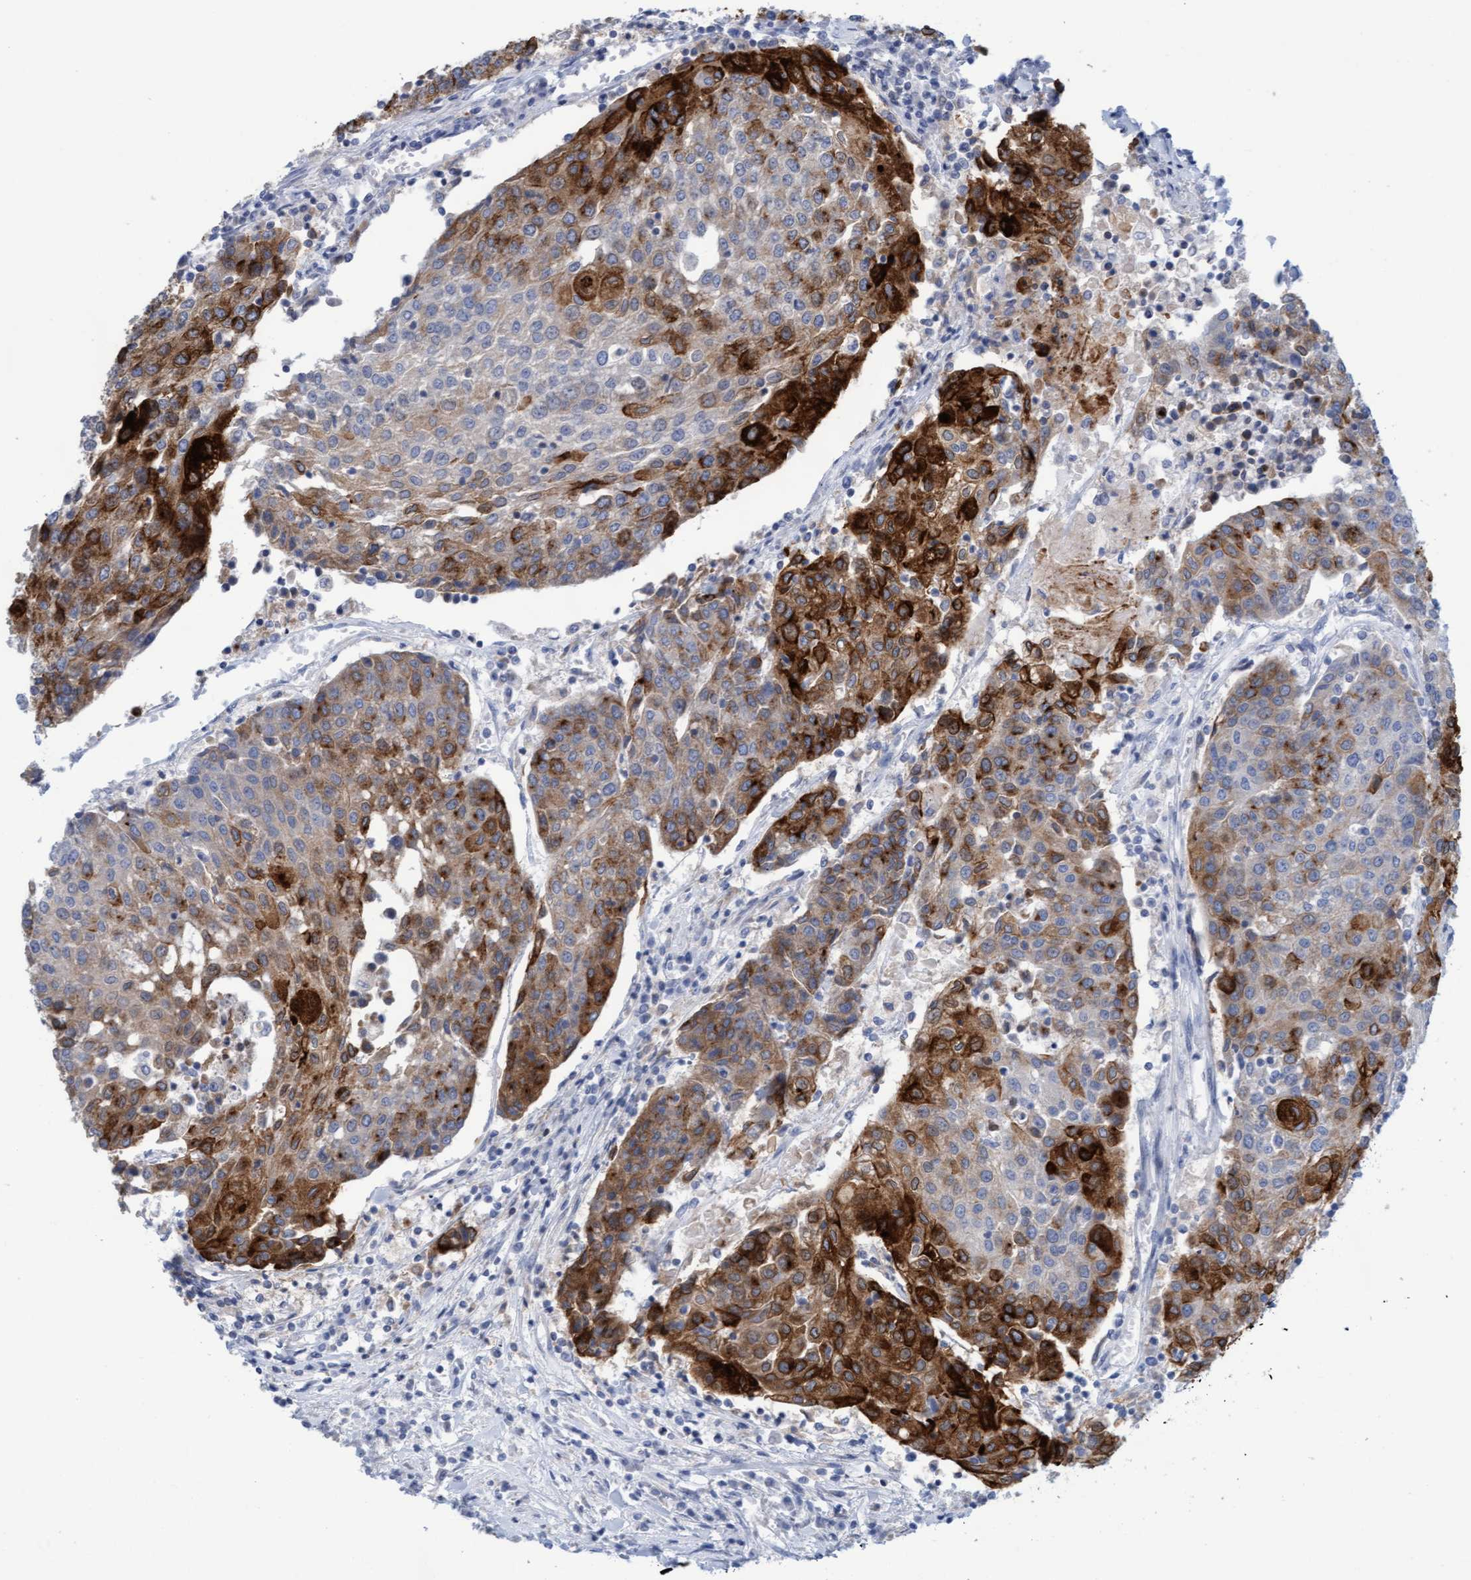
{"staining": {"intensity": "strong", "quantity": "25%-75%", "location": "cytoplasmic/membranous"}, "tissue": "urothelial cancer", "cell_type": "Tumor cells", "image_type": "cancer", "snomed": [{"axis": "morphology", "description": "Urothelial carcinoma, High grade"}, {"axis": "topography", "description": "Urinary bladder"}], "caption": "Human urothelial carcinoma (high-grade) stained for a protein (brown) shows strong cytoplasmic/membranous positive positivity in about 25%-75% of tumor cells.", "gene": "SLC28A3", "patient": {"sex": "female", "age": 85}}